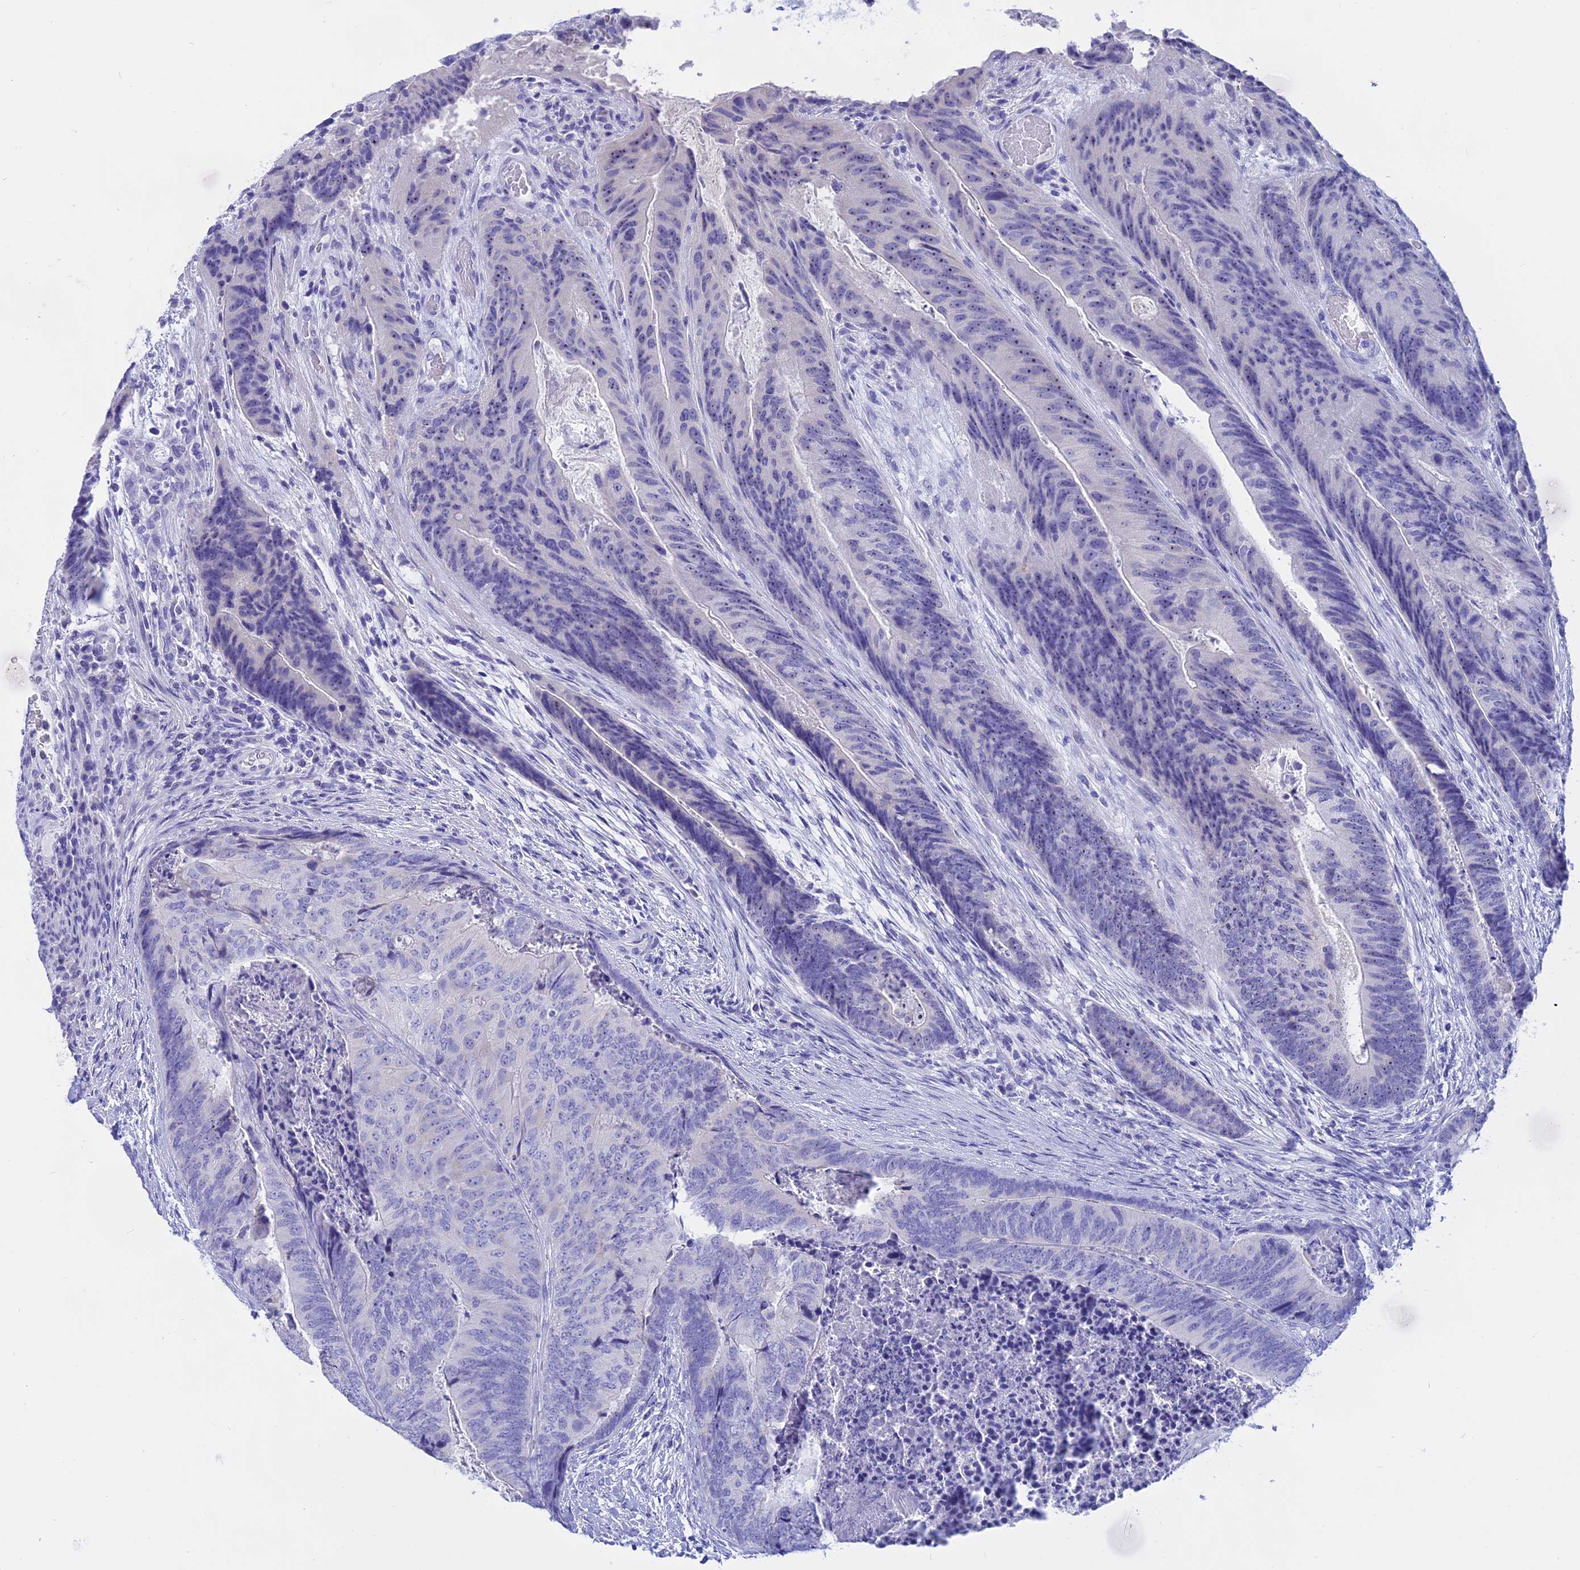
{"staining": {"intensity": "negative", "quantity": "none", "location": "none"}, "tissue": "colorectal cancer", "cell_type": "Tumor cells", "image_type": "cancer", "snomed": [{"axis": "morphology", "description": "Adenocarcinoma, NOS"}, {"axis": "topography", "description": "Colon"}], "caption": "DAB immunohistochemical staining of human colorectal adenocarcinoma displays no significant positivity in tumor cells. Brightfield microscopy of IHC stained with DAB (3,3'-diaminobenzidine) (brown) and hematoxylin (blue), captured at high magnification.", "gene": "ISCA1", "patient": {"sex": "female", "age": 67}}